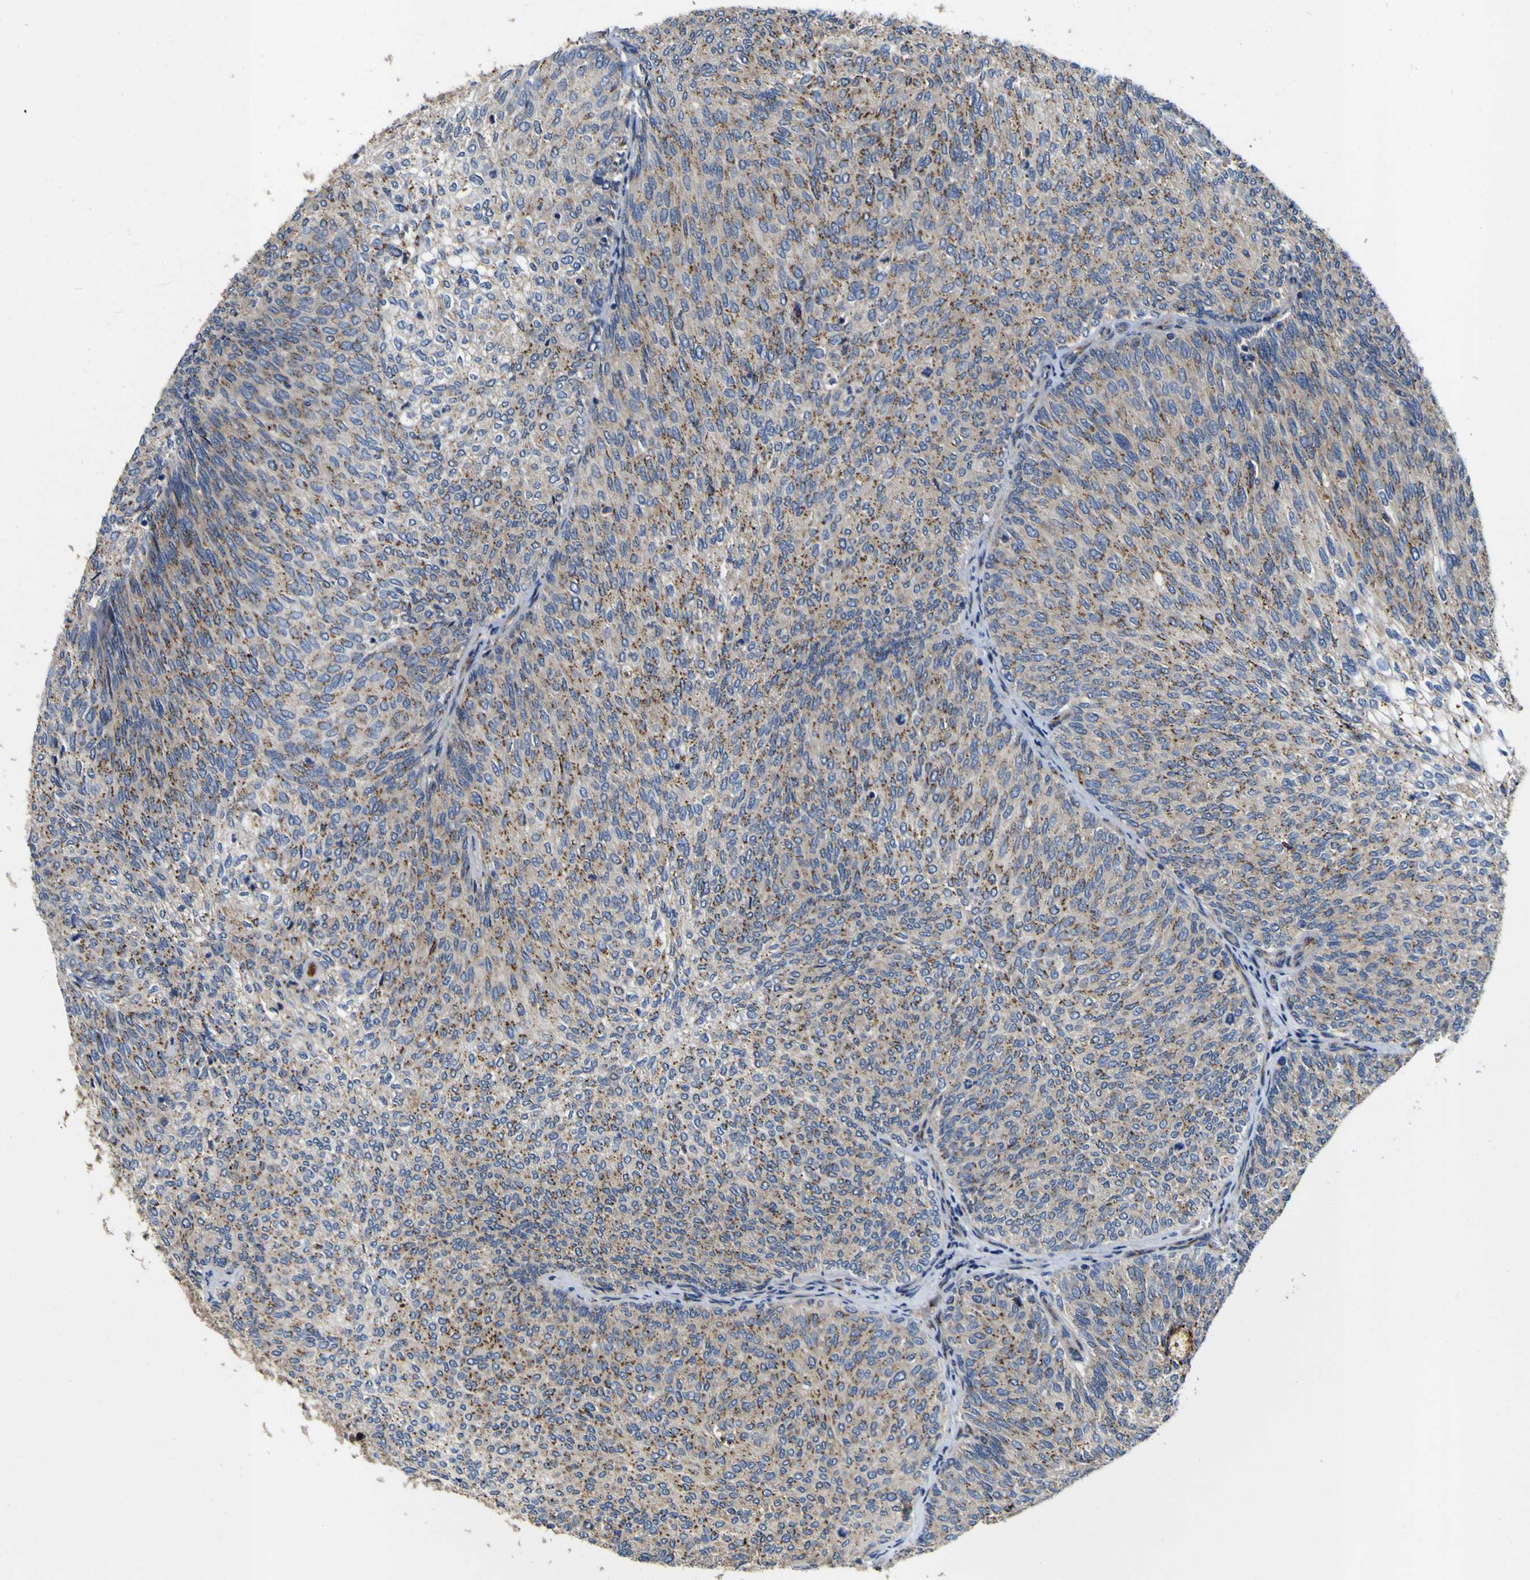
{"staining": {"intensity": "moderate", "quantity": ">75%", "location": "cytoplasmic/membranous"}, "tissue": "urothelial cancer", "cell_type": "Tumor cells", "image_type": "cancer", "snomed": [{"axis": "morphology", "description": "Urothelial carcinoma, Low grade"}, {"axis": "topography", "description": "Urinary bladder"}], "caption": "Urothelial carcinoma (low-grade) stained with immunohistochemistry (IHC) demonstrates moderate cytoplasmic/membranous expression in approximately >75% of tumor cells. The protein is shown in brown color, while the nuclei are stained blue.", "gene": "COA1", "patient": {"sex": "female", "age": 79}}